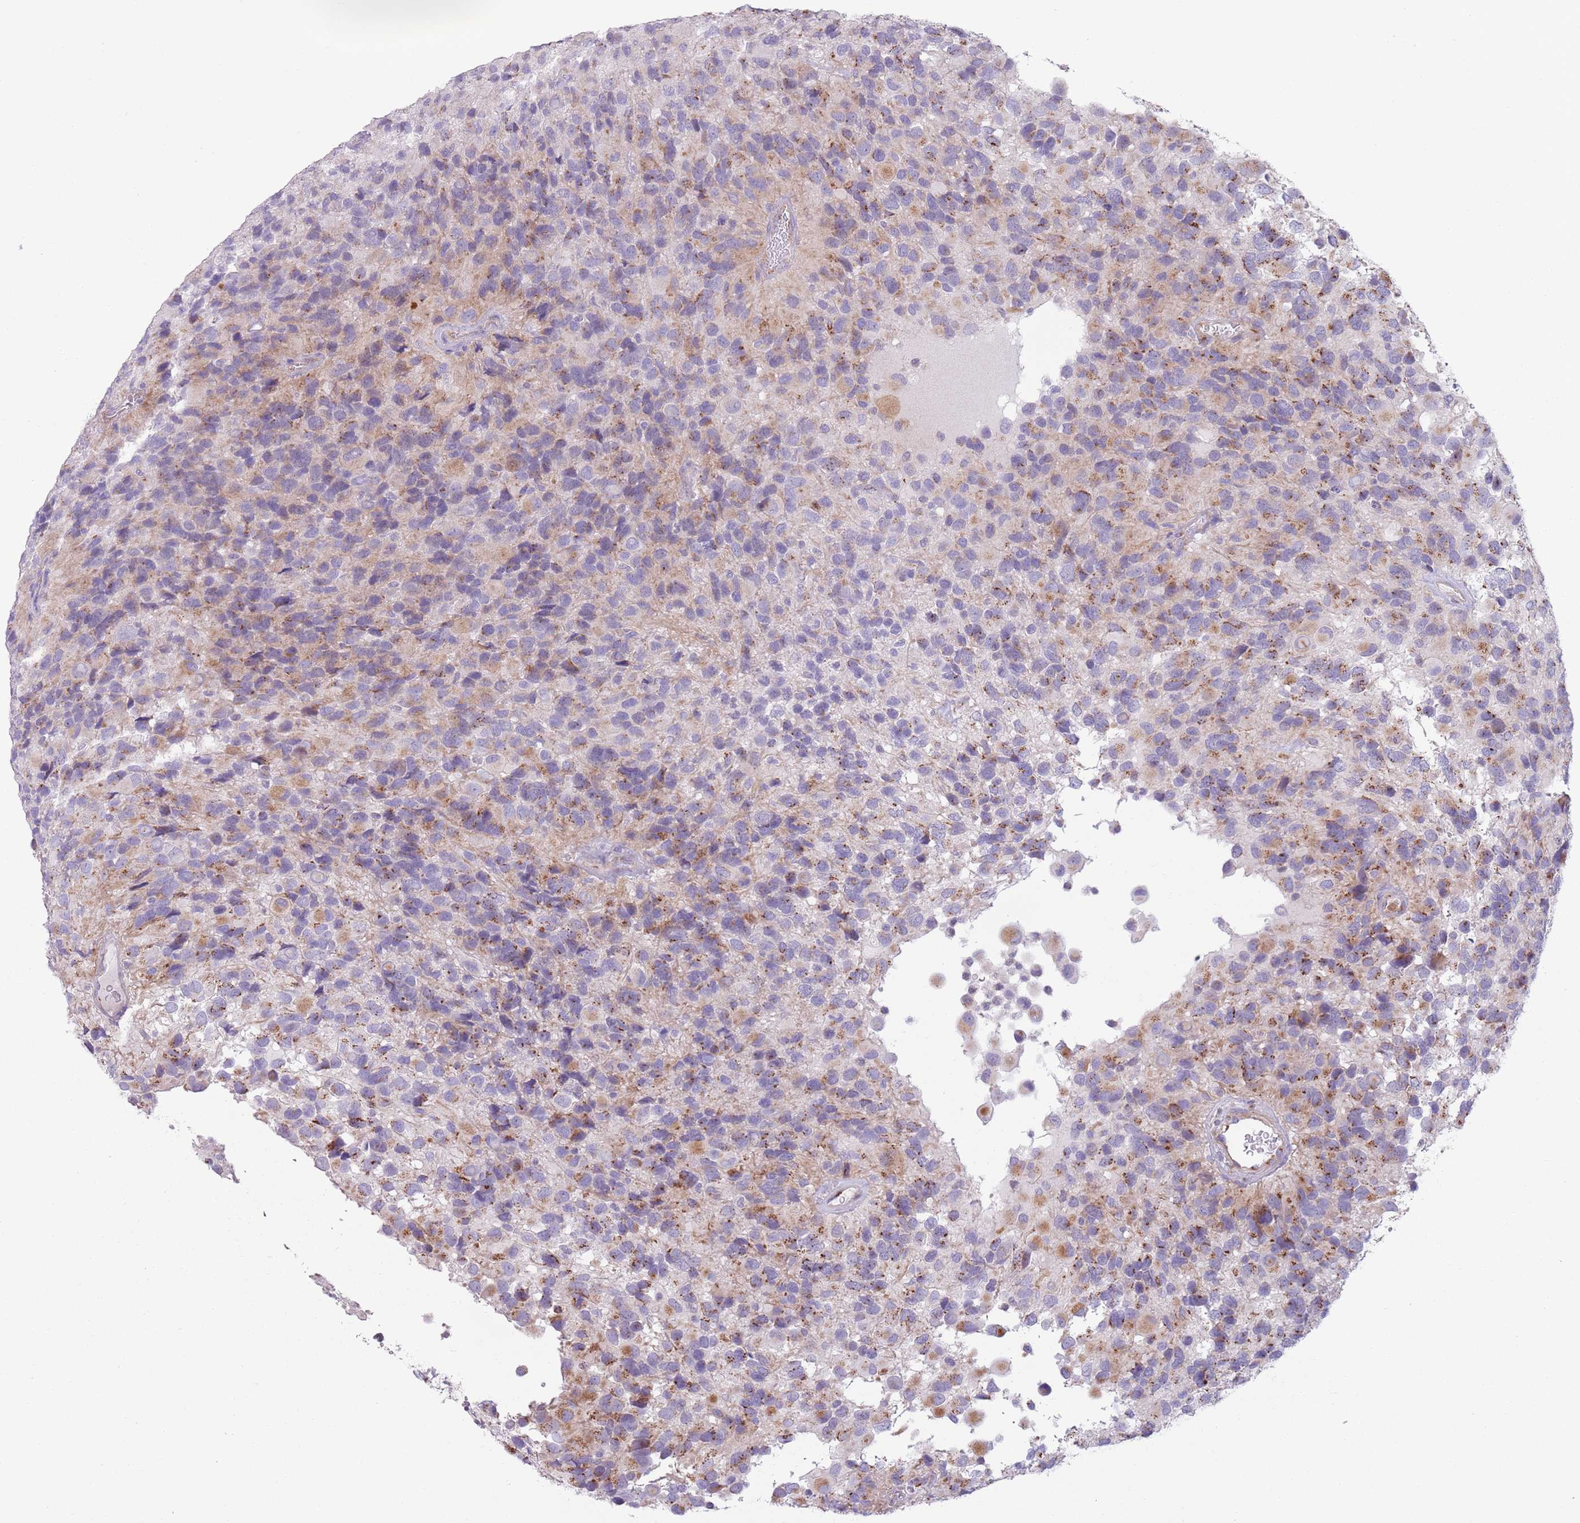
{"staining": {"intensity": "moderate", "quantity": ">75%", "location": "cytoplasmic/membranous"}, "tissue": "glioma", "cell_type": "Tumor cells", "image_type": "cancer", "snomed": [{"axis": "morphology", "description": "Glioma, malignant, High grade"}, {"axis": "topography", "description": "Brain"}], "caption": "High-power microscopy captured an immunohistochemistry histopathology image of malignant glioma (high-grade), revealing moderate cytoplasmic/membranous expression in about >75% of tumor cells.", "gene": "C20orf96", "patient": {"sex": "male", "age": 77}}